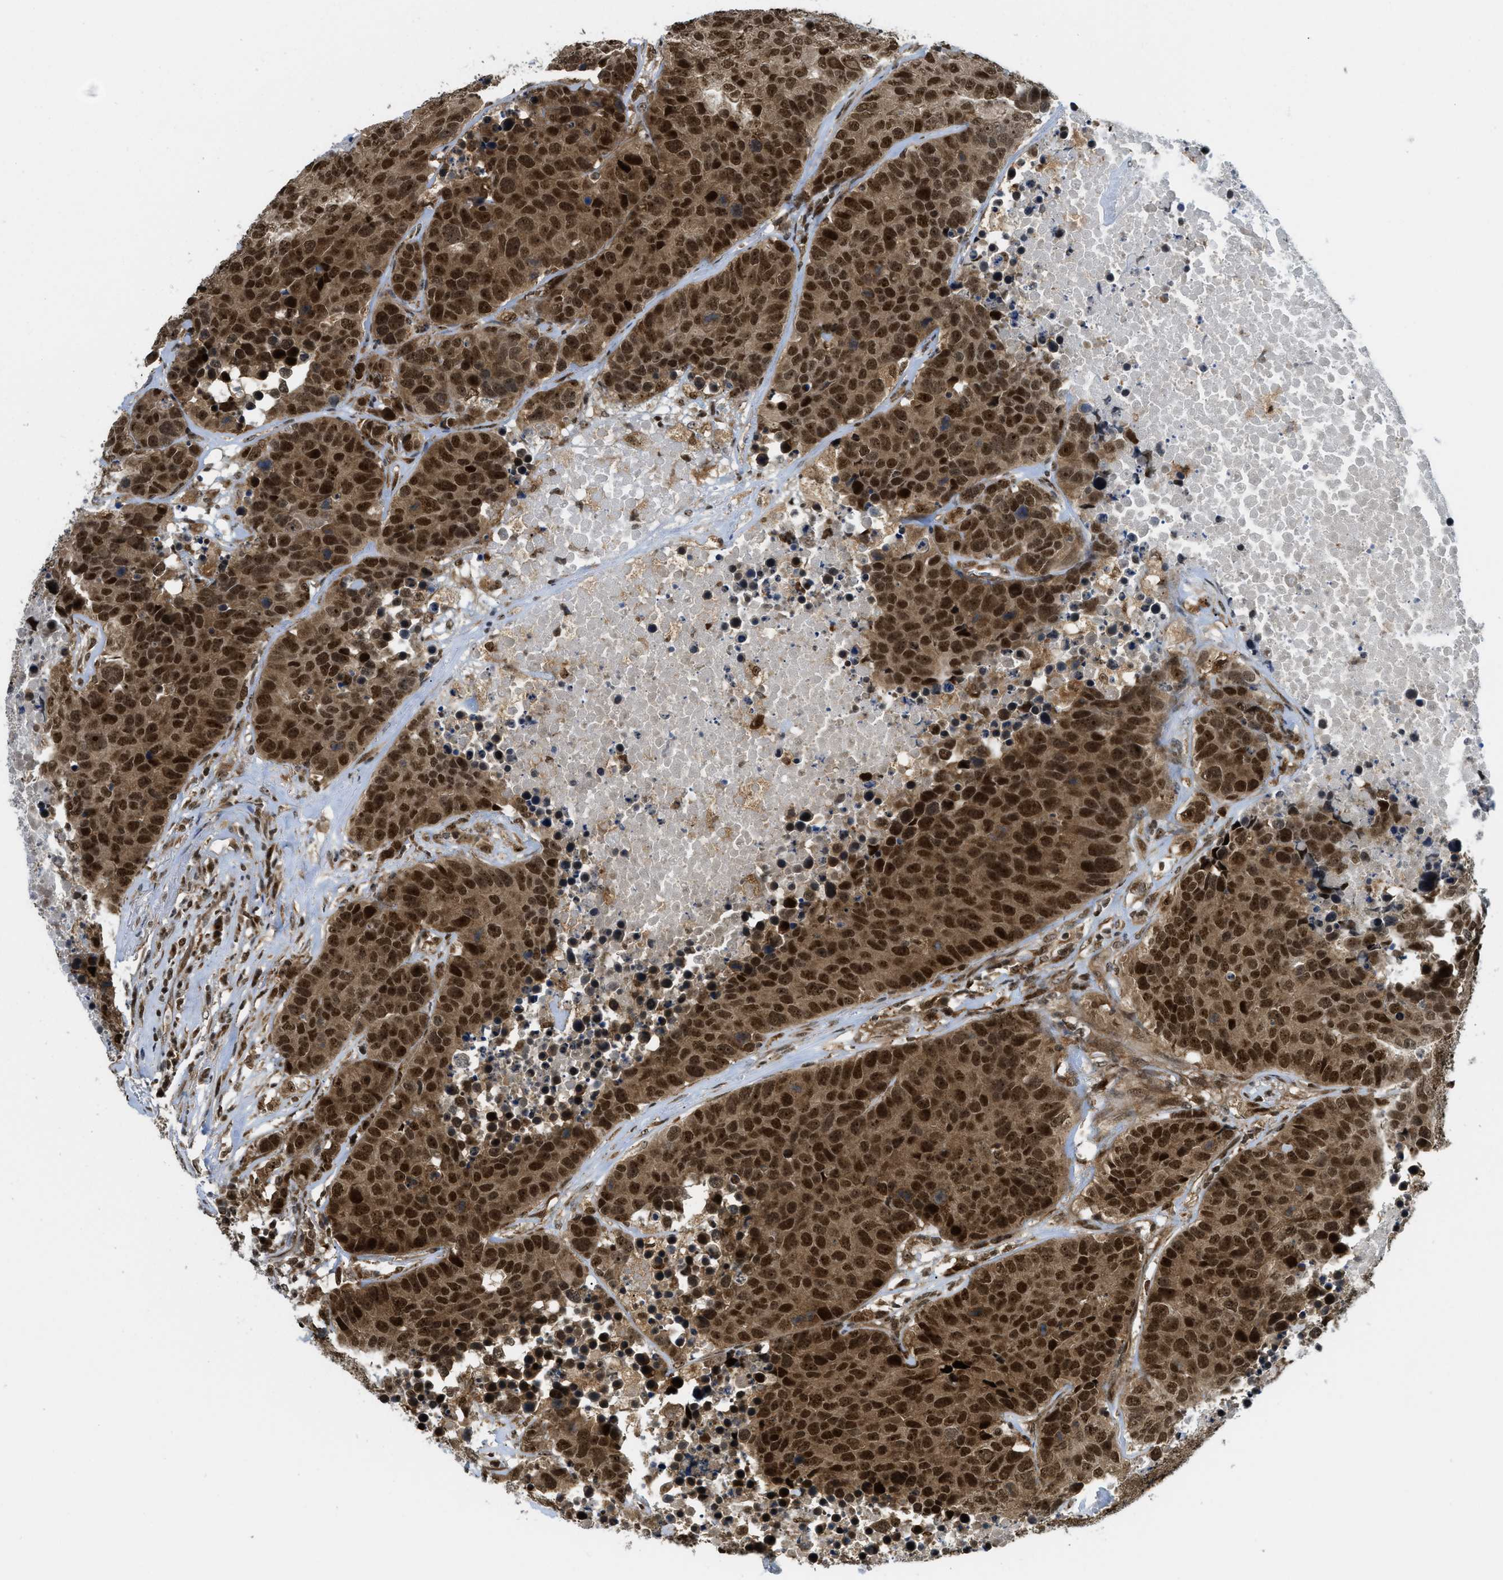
{"staining": {"intensity": "strong", "quantity": ">75%", "location": "cytoplasmic/membranous,nuclear"}, "tissue": "carcinoid", "cell_type": "Tumor cells", "image_type": "cancer", "snomed": [{"axis": "morphology", "description": "Carcinoid, malignant, NOS"}, {"axis": "topography", "description": "Lung"}], "caption": "Carcinoid tissue exhibits strong cytoplasmic/membranous and nuclear positivity in approximately >75% of tumor cells, visualized by immunohistochemistry.", "gene": "TACC1", "patient": {"sex": "male", "age": 60}}